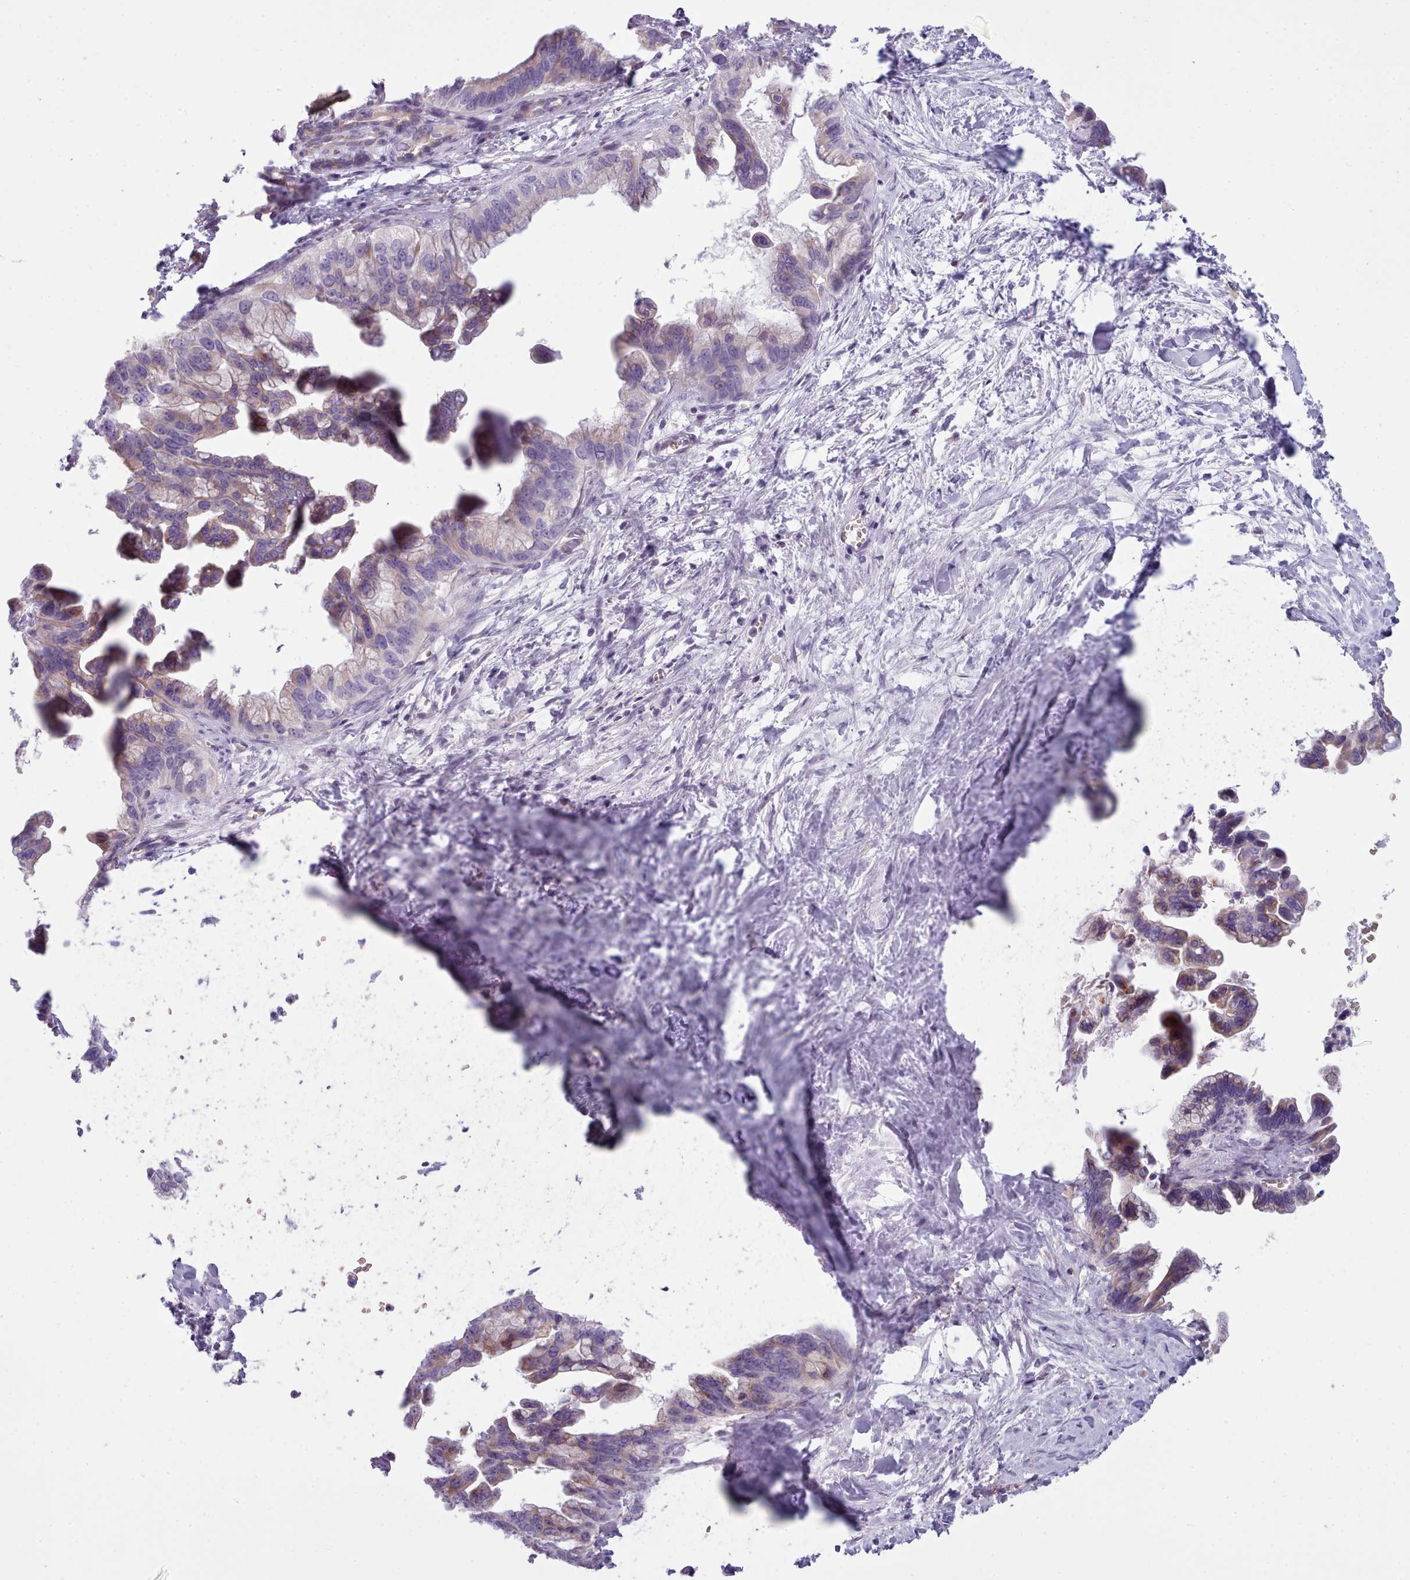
{"staining": {"intensity": "weak", "quantity": "25%-75%", "location": "cytoplasmic/membranous"}, "tissue": "pancreatic cancer", "cell_type": "Tumor cells", "image_type": "cancer", "snomed": [{"axis": "morphology", "description": "Adenocarcinoma, NOS"}, {"axis": "topography", "description": "Pancreas"}], "caption": "Brown immunohistochemical staining in pancreatic cancer demonstrates weak cytoplasmic/membranous expression in approximately 25%-75% of tumor cells.", "gene": "SLC52A3", "patient": {"sex": "male", "age": 61}}